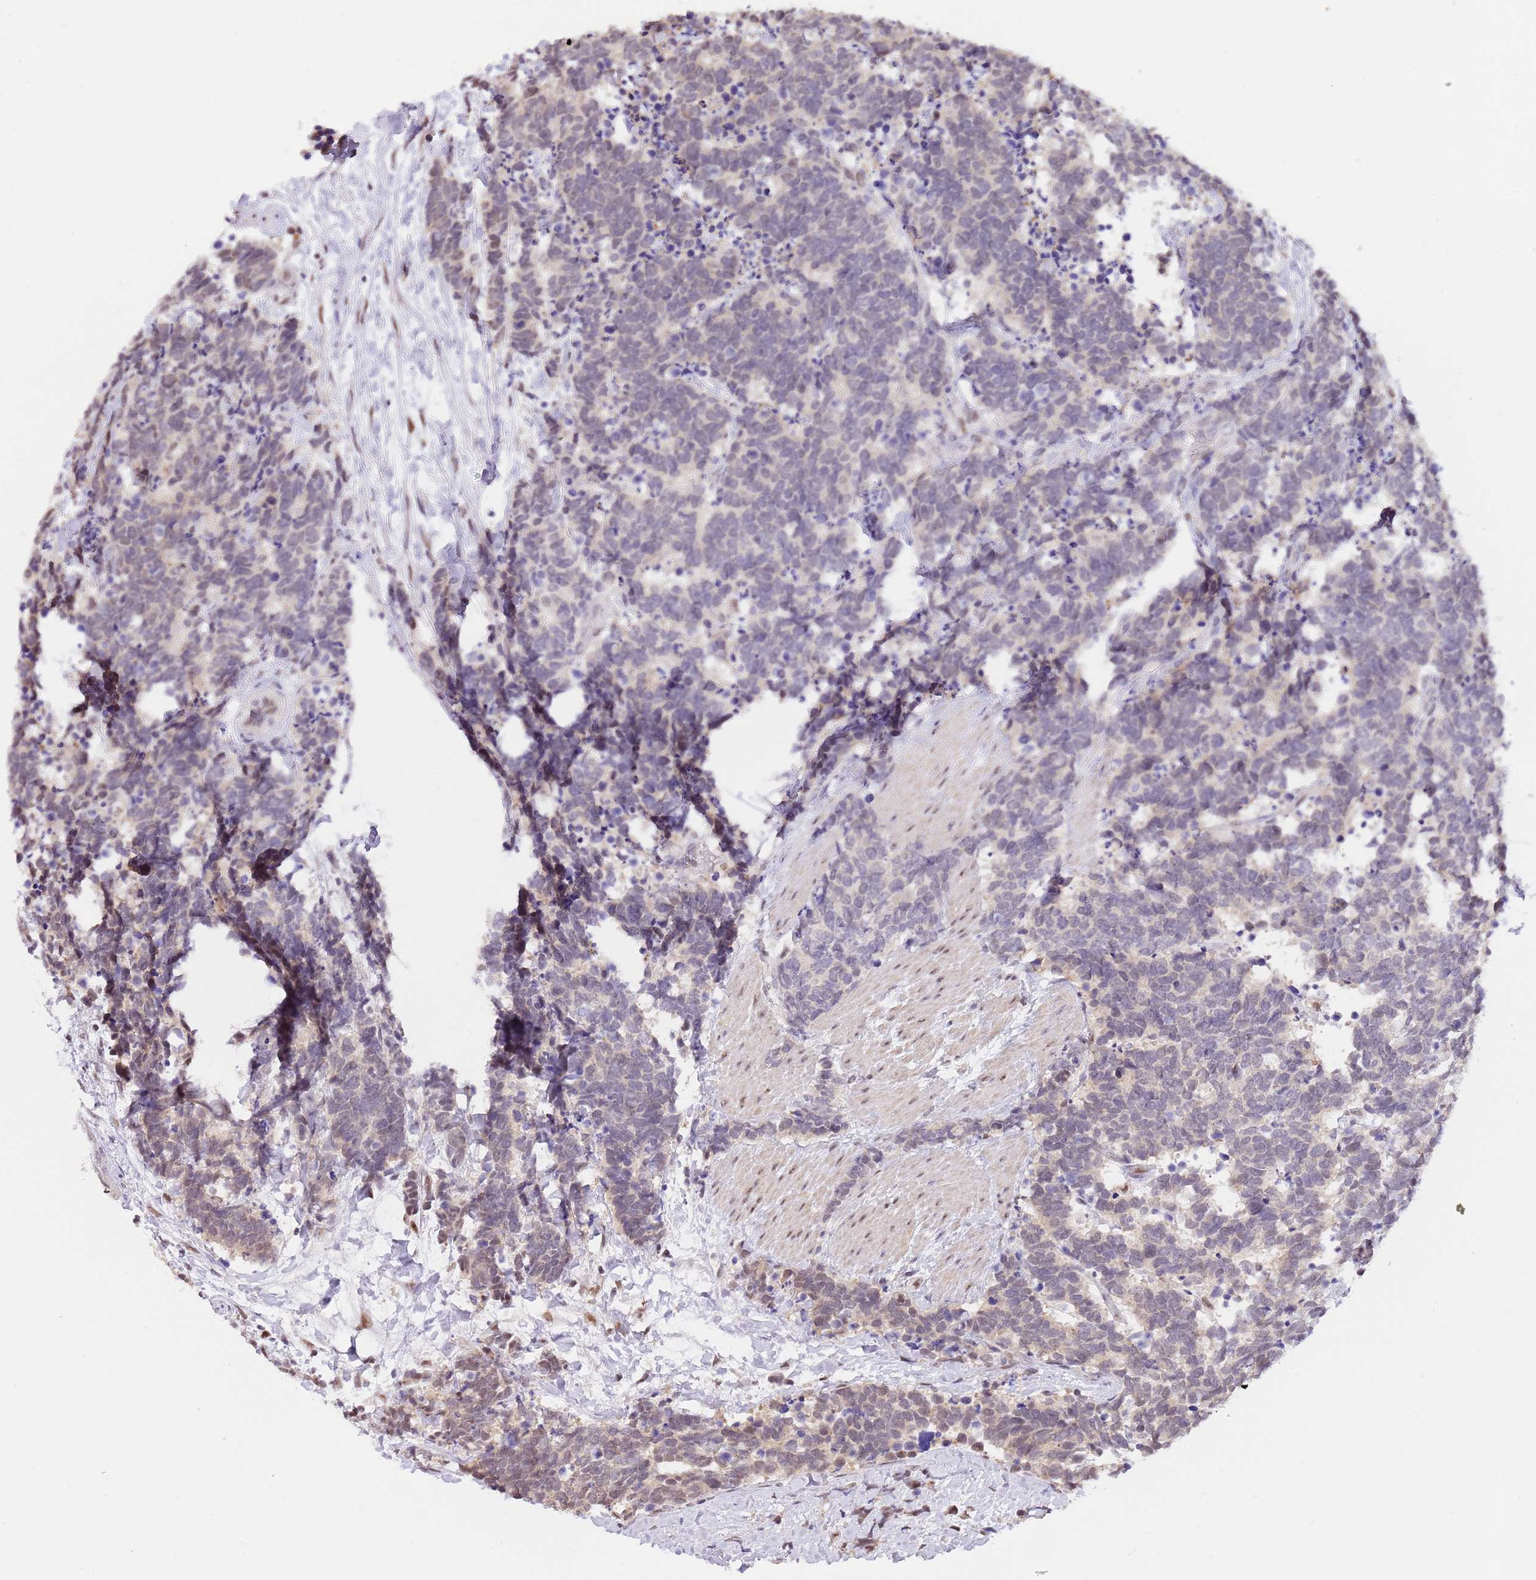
{"staining": {"intensity": "weak", "quantity": "25%-75%", "location": "cytoplasmic/membranous,nuclear"}, "tissue": "carcinoid", "cell_type": "Tumor cells", "image_type": "cancer", "snomed": [{"axis": "morphology", "description": "Carcinoma, NOS"}, {"axis": "morphology", "description": "Carcinoid, malignant, NOS"}, {"axis": "topography", "description": "Prostate"}], "caption": "A high-resolution micrograph shows IHC staining of carcinoid, which exhibits weak cytoplasmic/membranous and nuclear positivity in approximately 25%-75% of tumor cells.", "gene": "RFK", "patient": {"sex": "male", "age": 57}}